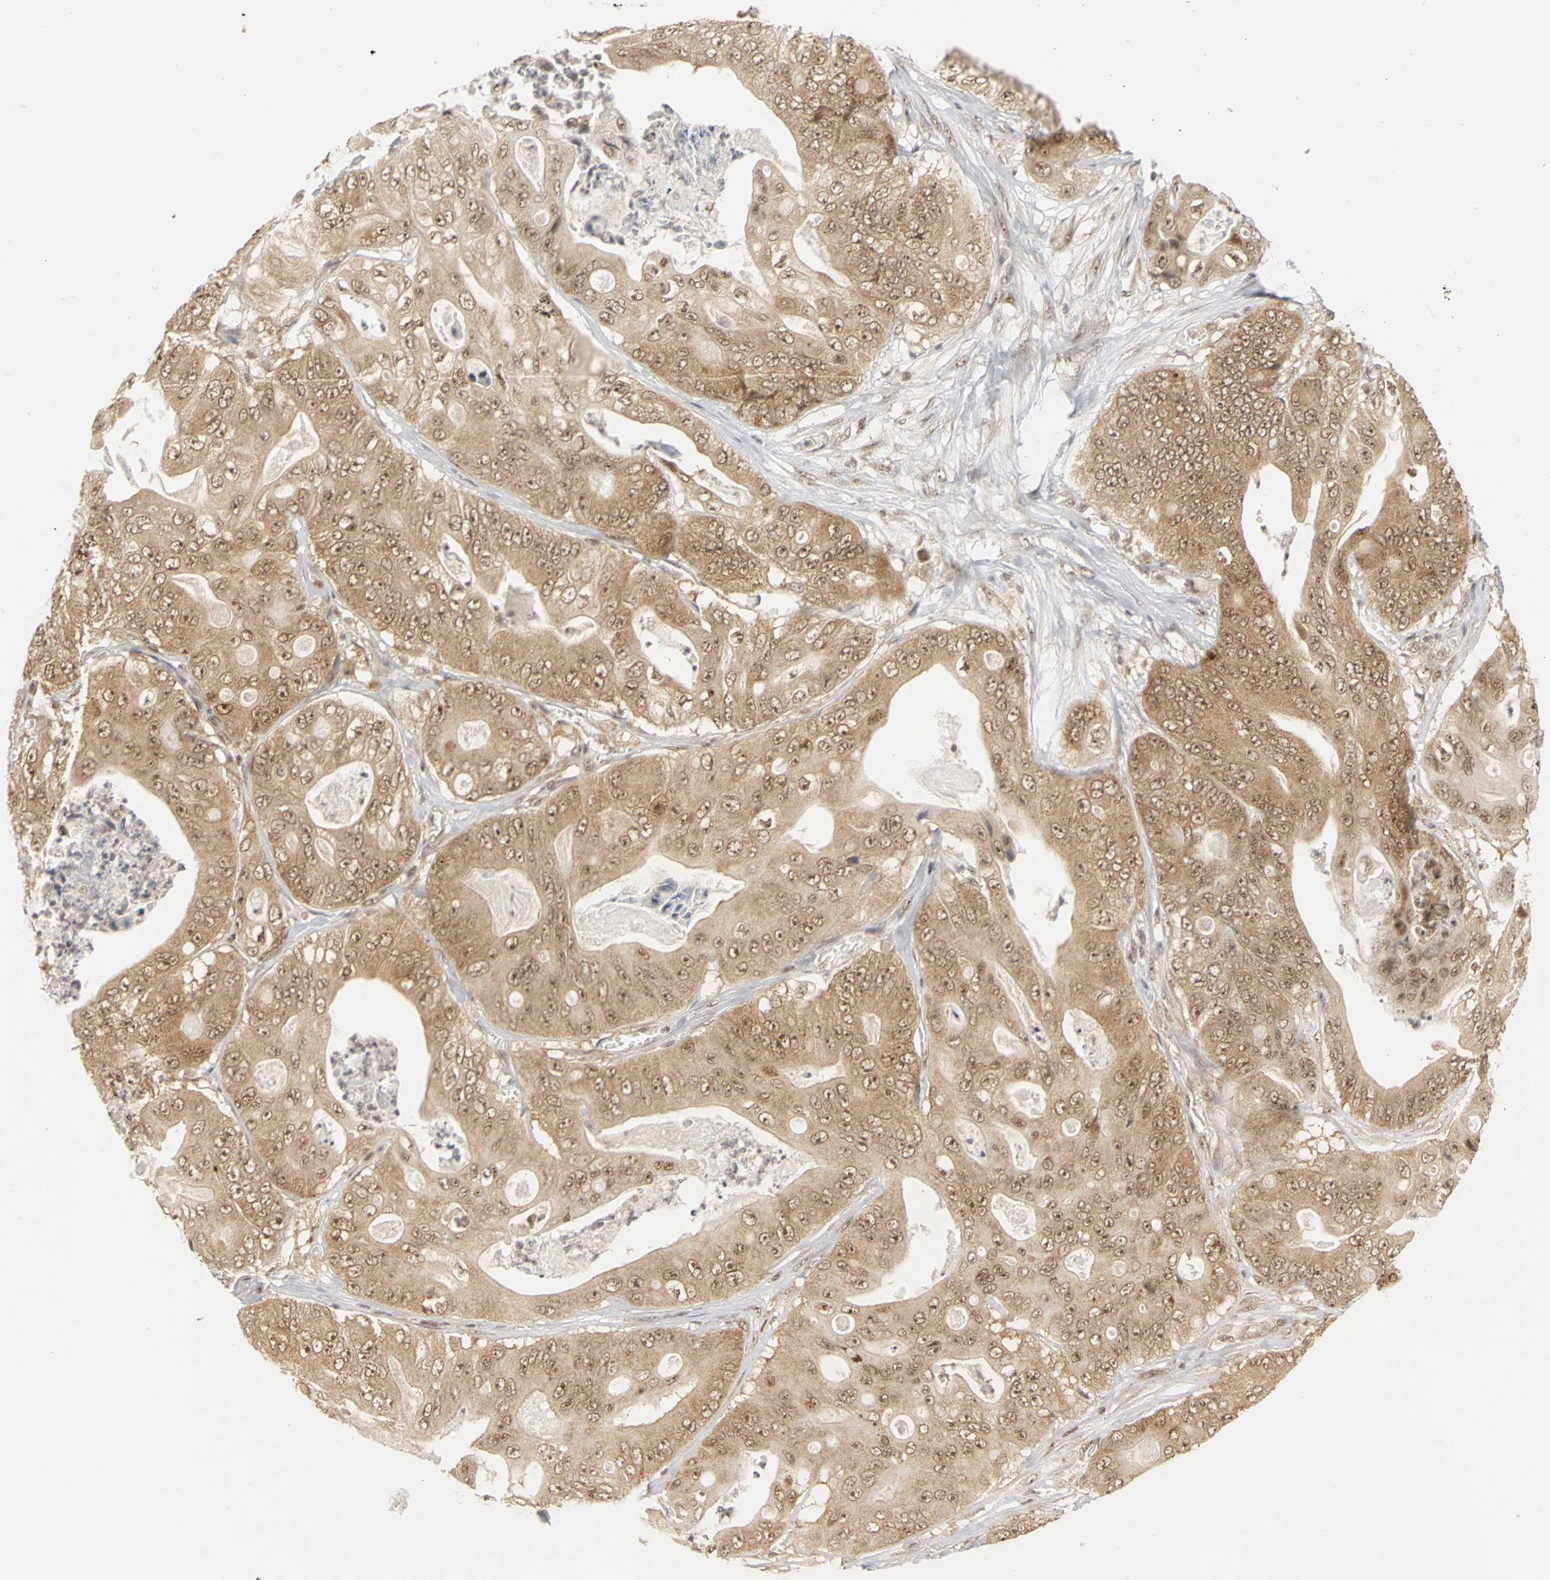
{"staining": {"intensity": "moderate", "quantity": ">75%", "location": "cytoplasmic/membranous,nuclear"}, "tissue": "stomach cancer", "cell_type": "Tumor cells", "image_type": "cancer", "snomed": [{"axis": "morphology", "description": "Adenocarcinoma, NOS"}, {"axis": "topography", "description": "Stomach"}], "caption": "Adenocarcinoma (stomach) stained for a protein reveals moderate cytoplasmic/membranous and nuclear positivity in tumor cells.", "gene": "CSNK2B", "patient": {"sex": "female", "age": 73}}